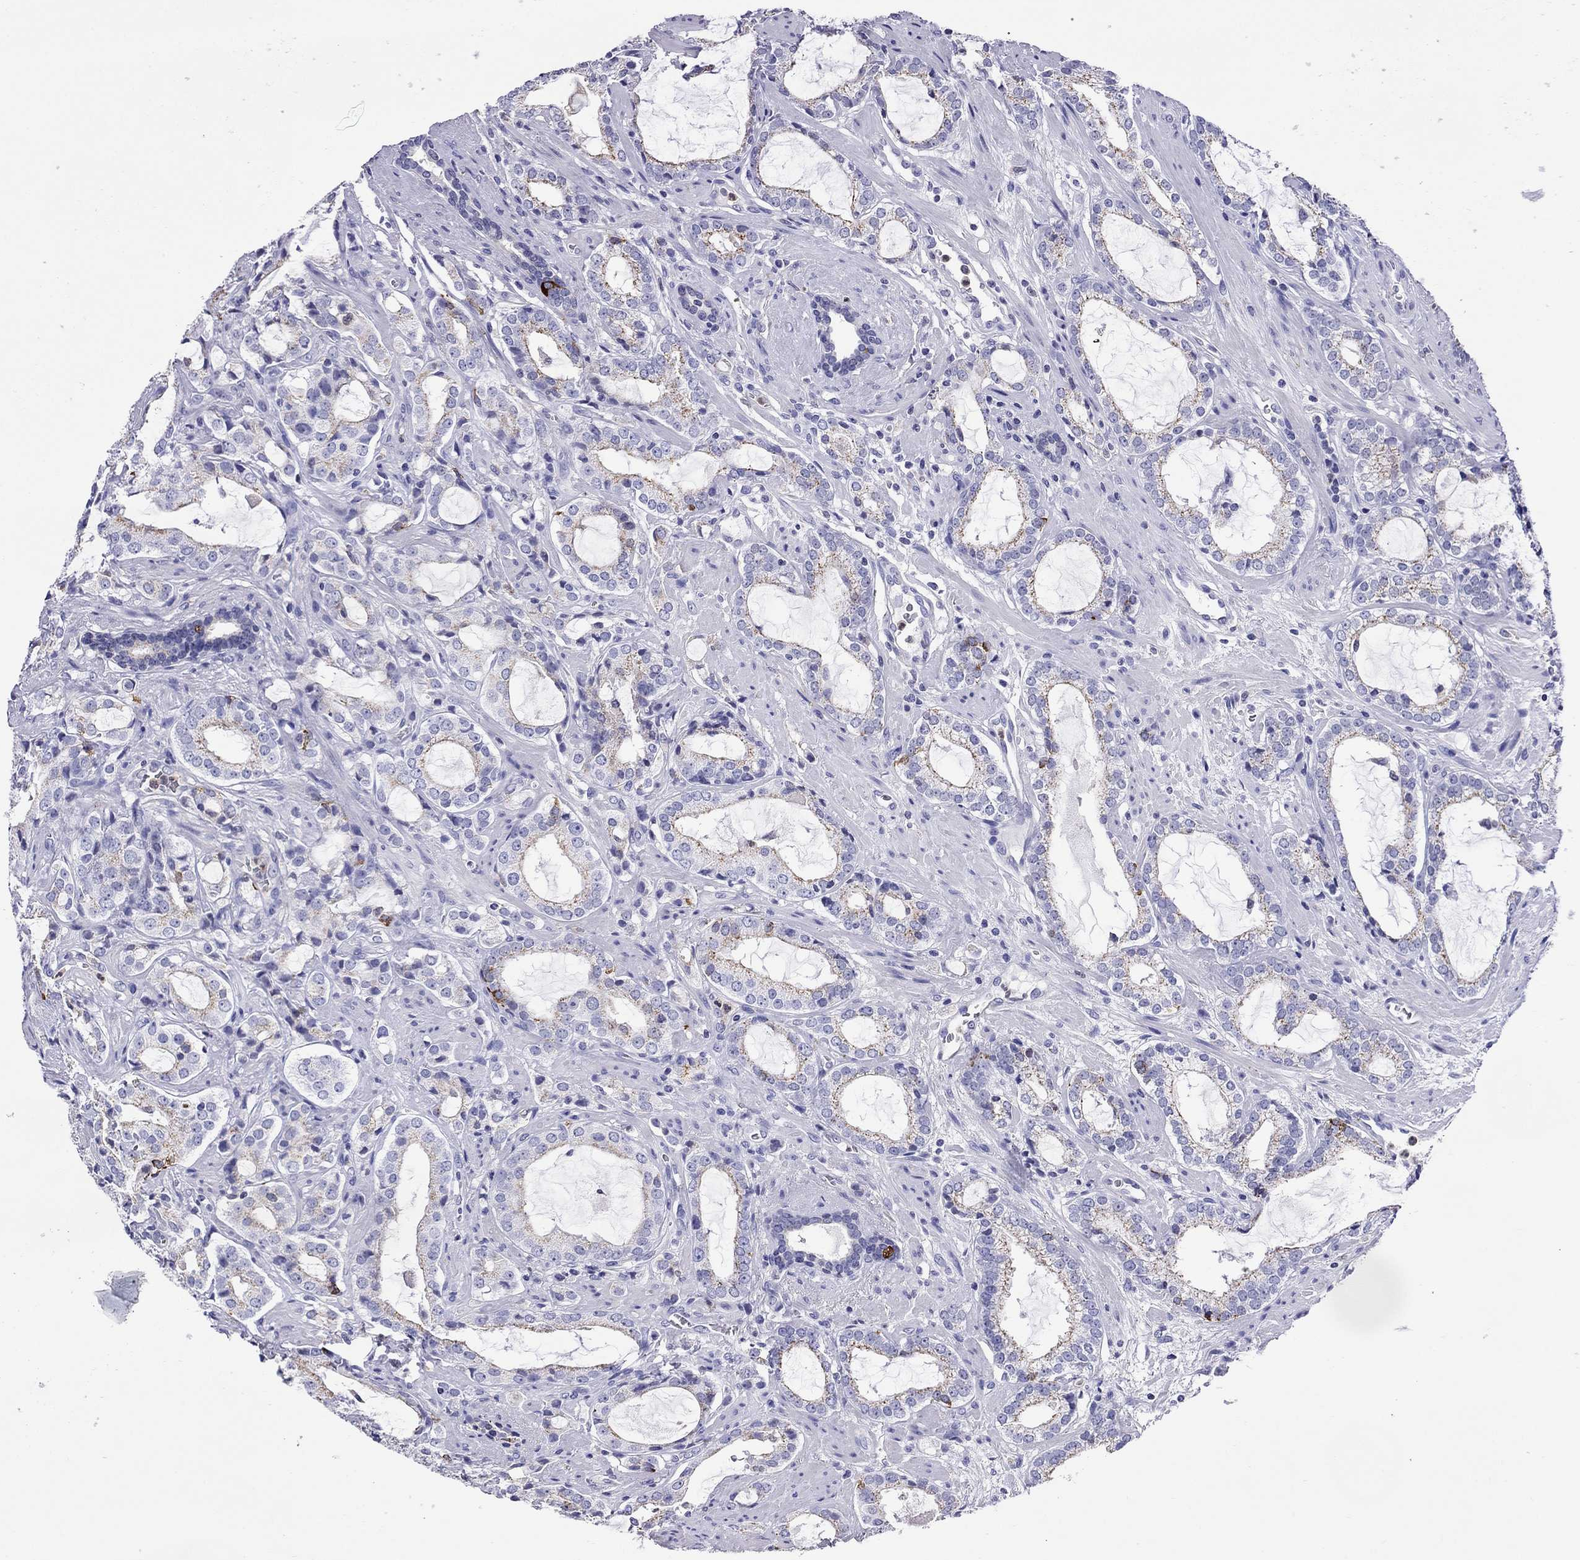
{"staining": {"intensity": "weak", "quantity": "25%-75%", "location": "cytoplasmic/membranous"}, "tissue": "prostate cancer", "cell_type": "Tumor cells", "image_type": "cancer", "snomed": [{"axis": "morphology", "description": "Adenocarcinoma, NOS"}, {"axis": "topography", "description": "Prostate"}], "caption": "IHC (DAB (3,3'-diaminobenzidine)) staining of prostate cancer exhibits weak cytoplasmic/membranous protein expression in approximately 25%-75% of tumor cells. (Brightfield microscopy of DAB IHC at high magnification).", "gene": "SCG2", "patient": {"sex": "male", "age": 66}}